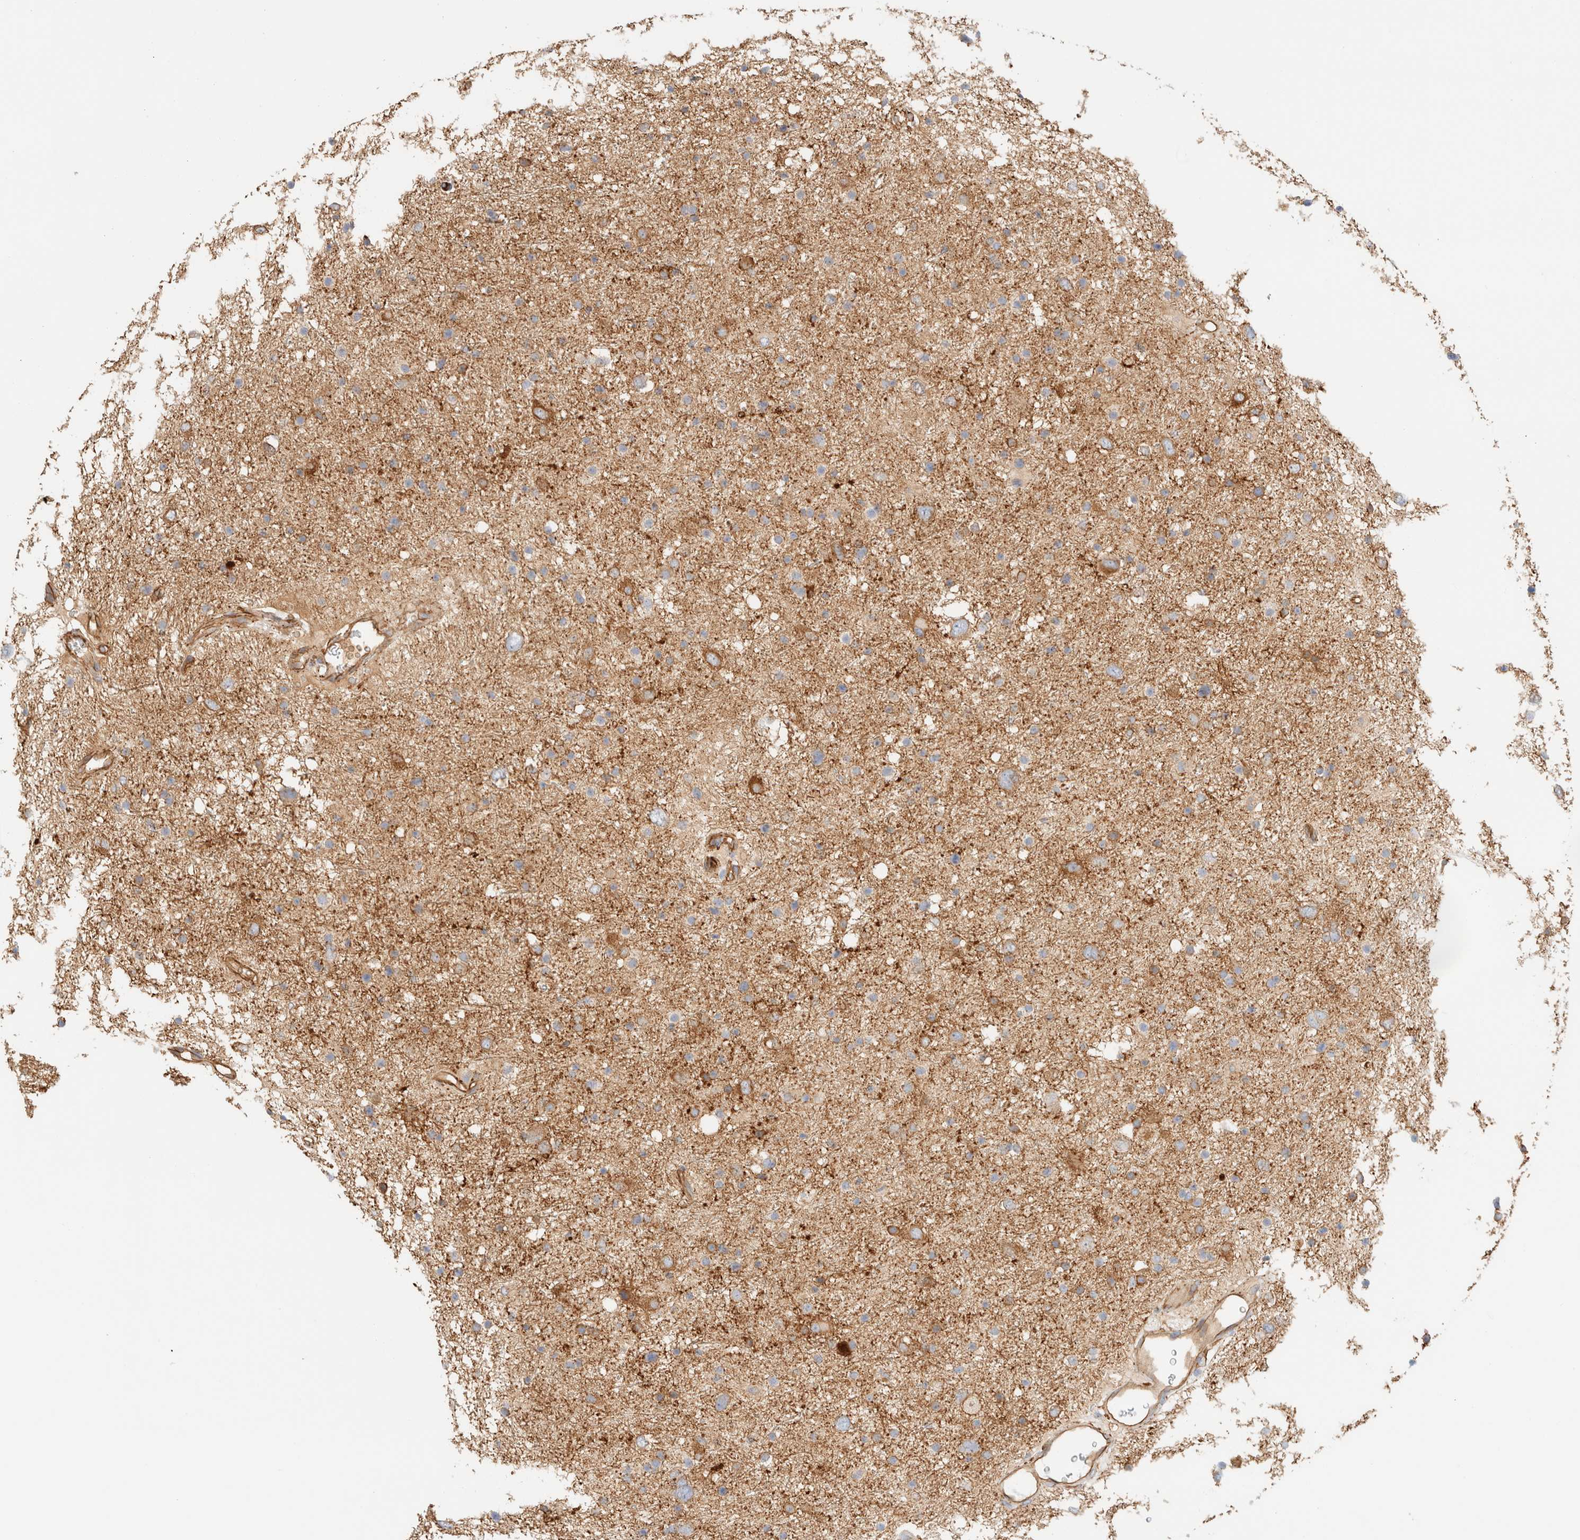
{"staining": {"intensity": "moderate", "quantity": "<25%", "location": "cytoplasmic/membranous"}, "tissue": "glioma", "cell_type": "Tumor cells", "image_type": "cancer", "snomed": [{"axis": "morphology", "description": "Glioma, malignant, Low grade"}, {"axis": "topography", "description": "Brain"}], "caption": "Glioma stained with DAB immunohistochemistry reveals low levels of moderate cytoplasmic/membranous expression in about <25% of tumor cells. (Stains: DAB (3,3'-diaminobenzidine) in brown, nuclei in blue, Microscopy: brightfield microscopy at high magnification).", "gene": "CYB5R4", "patient": {"sex": "female", "age": 37}}